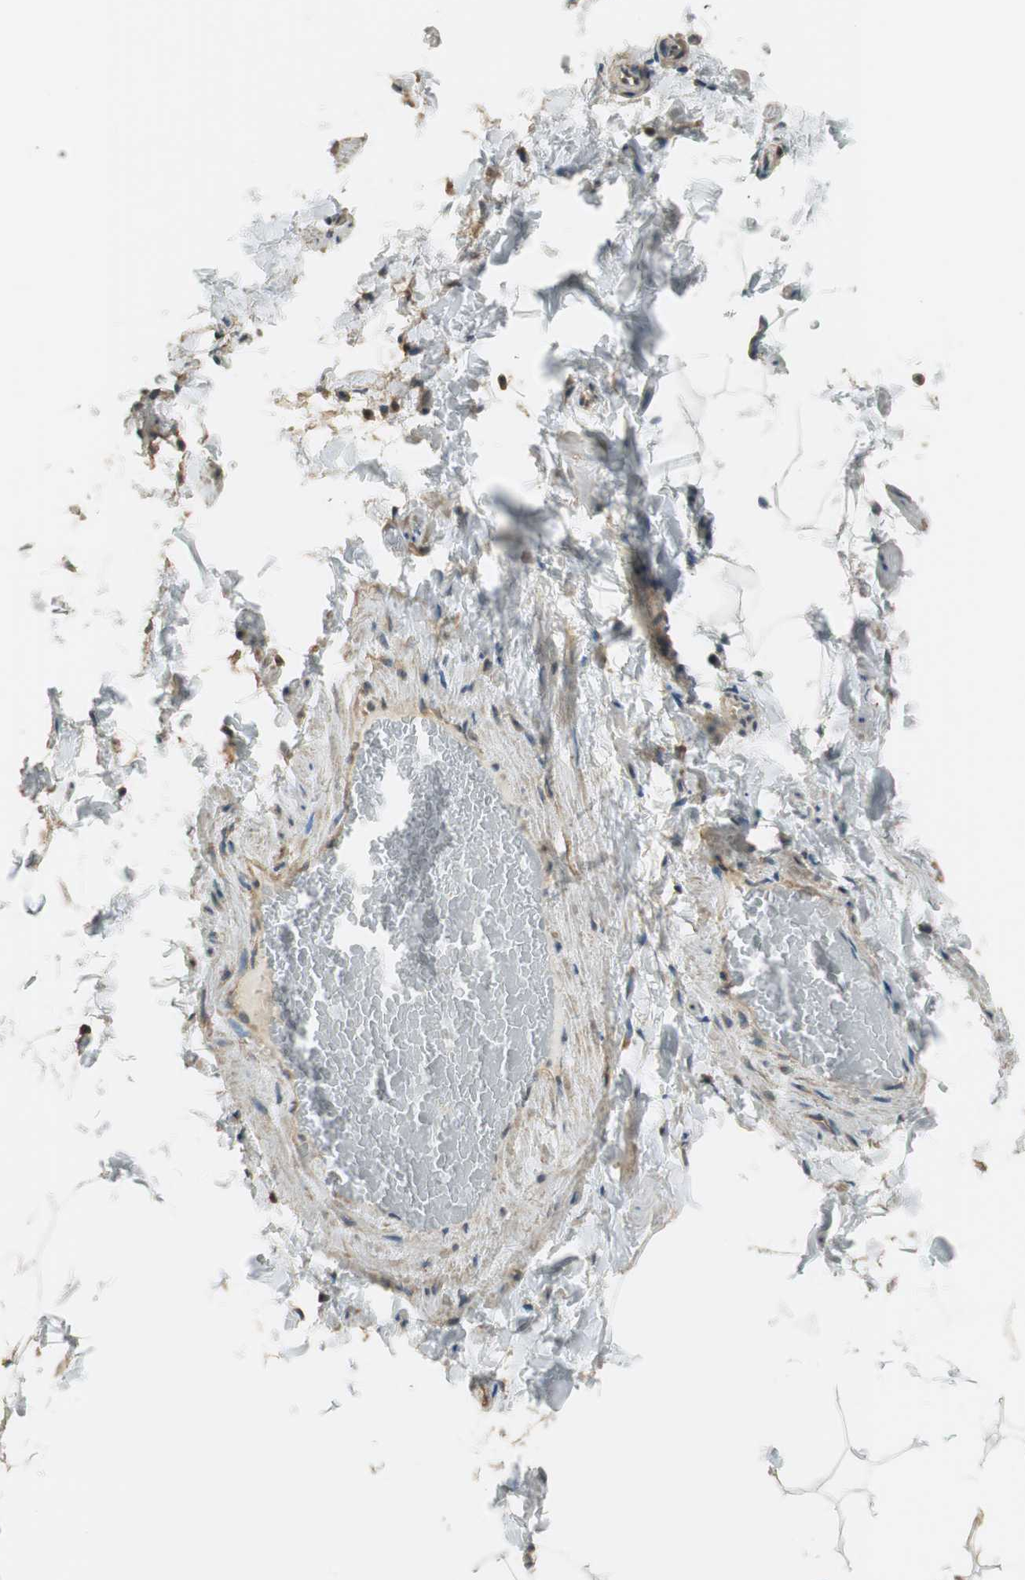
{"staining": {"intensity": "moderate", "quantity": ">75%", "location": "cytoplasmic/membranous"}, "tissue": "adipose tissue", "cell_type": "Adipocytes", "image_type": "normal", "snomed": [{"axis": "morphology", "description": "Normal tissue, NOS"}, {"axis": "topography", "description": "Vascular tissue"}], "caption": "Brown immunohistochemical staining in unremarkable adipose tissue displays moderate cytoplasmic/membranous positivity in about >75% of adipocytes.", "gene": "PI4K2B", "patient": {"sex": "male", "age": 41}}